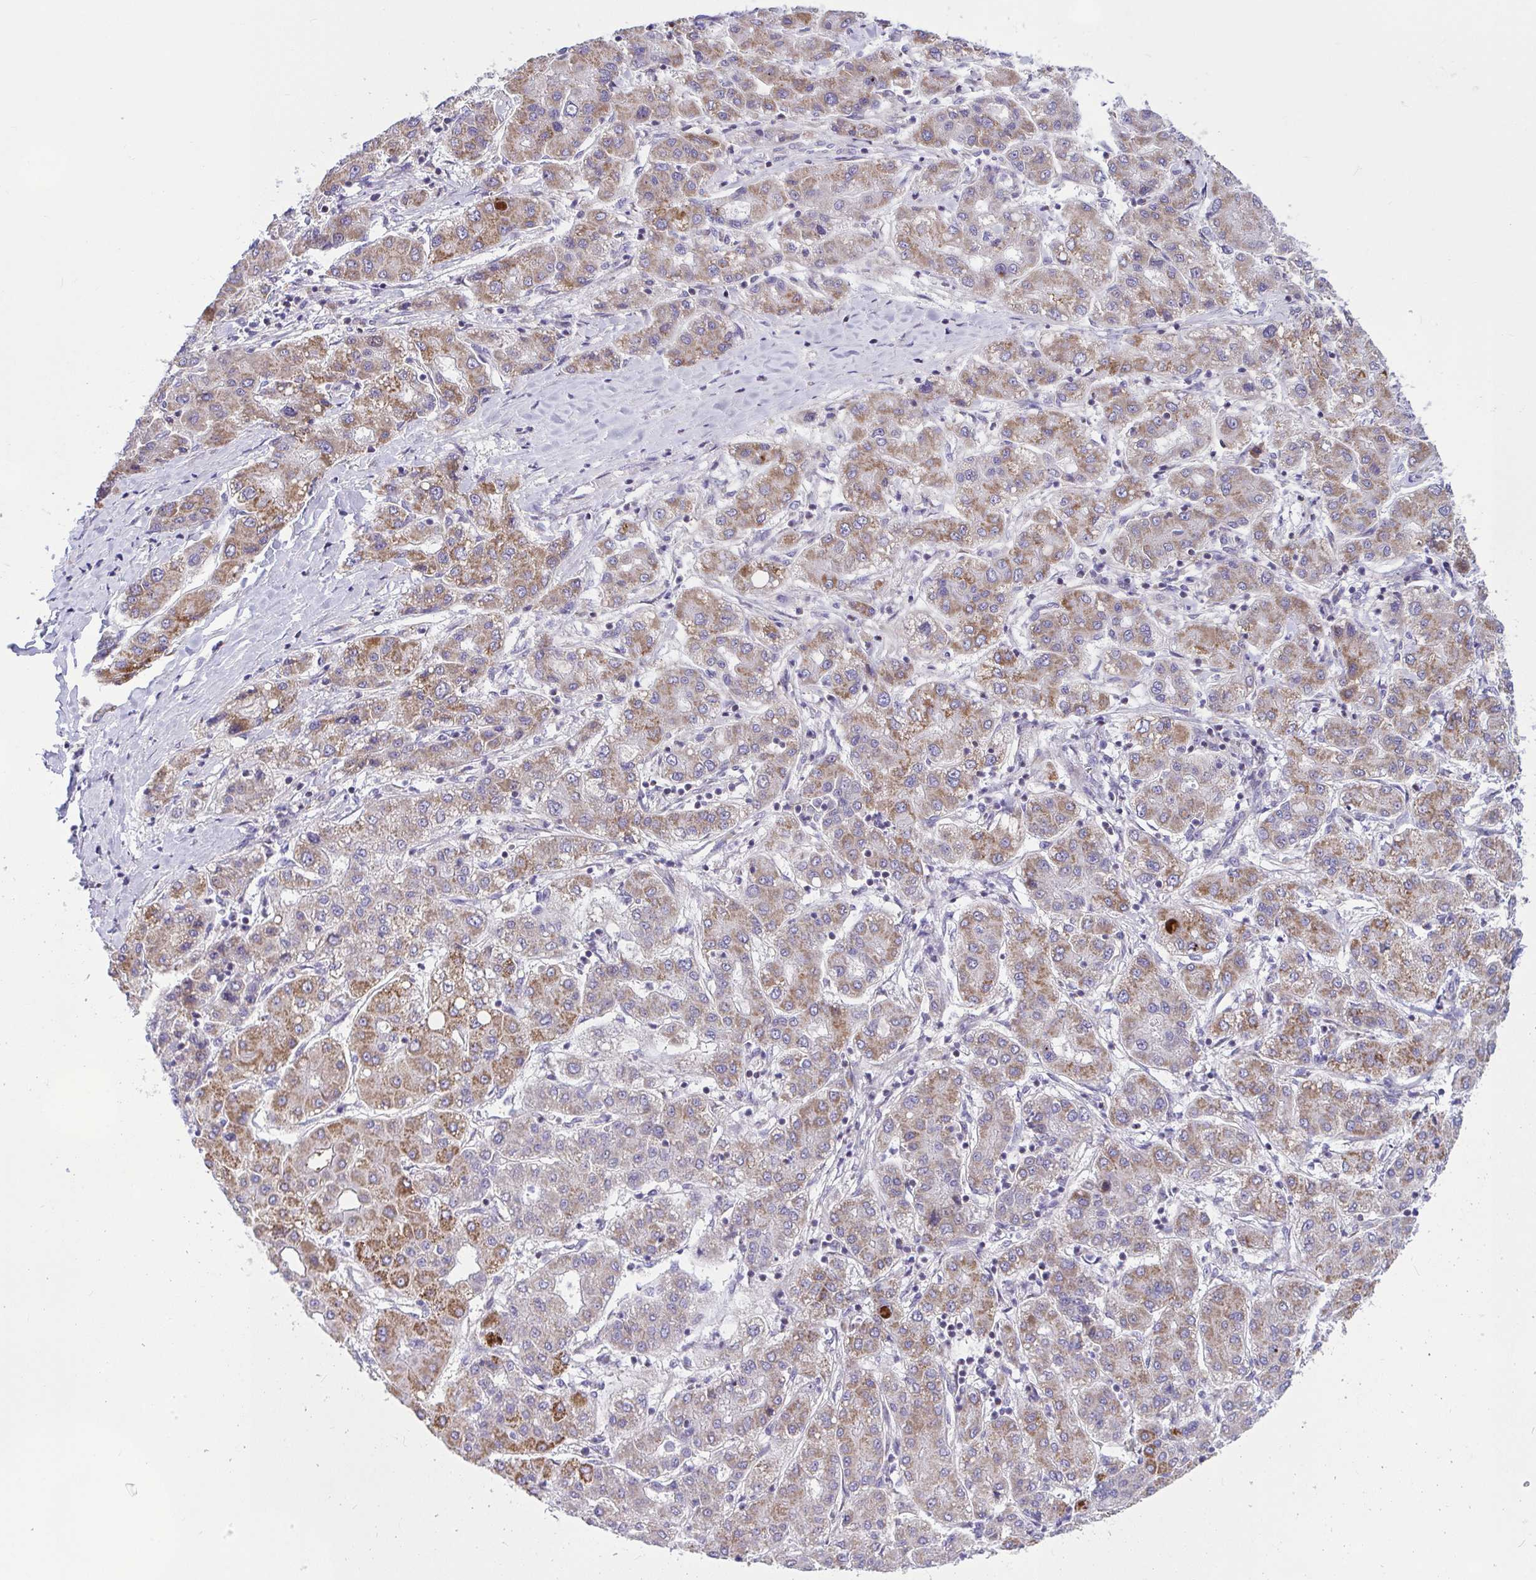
{"staining": {"intensity": "moderate", "quantity": ">75%", "location": "cytoplasmic/membranous"}, "tissue": "liver cancer", "cell_type": "Tumor cells", "image_type": "cancer", "snomed": [{"axis": "morphology", "description": "Carcinoma, Hepatocellular, NOS"}, {"axis": "topography", "description": "Liver"}], "caption": "Immunohistochemistry (IHC) (DAB (3,3'-diaminobenzidine)) staining of human liver cancer (hepatocellular carcinoma) shows moderate cytoplasmic/membranous protein expression in about >75% of tumor cells.", "gene": "CEP63", "patient": {"sex": "male", "age": 65}}